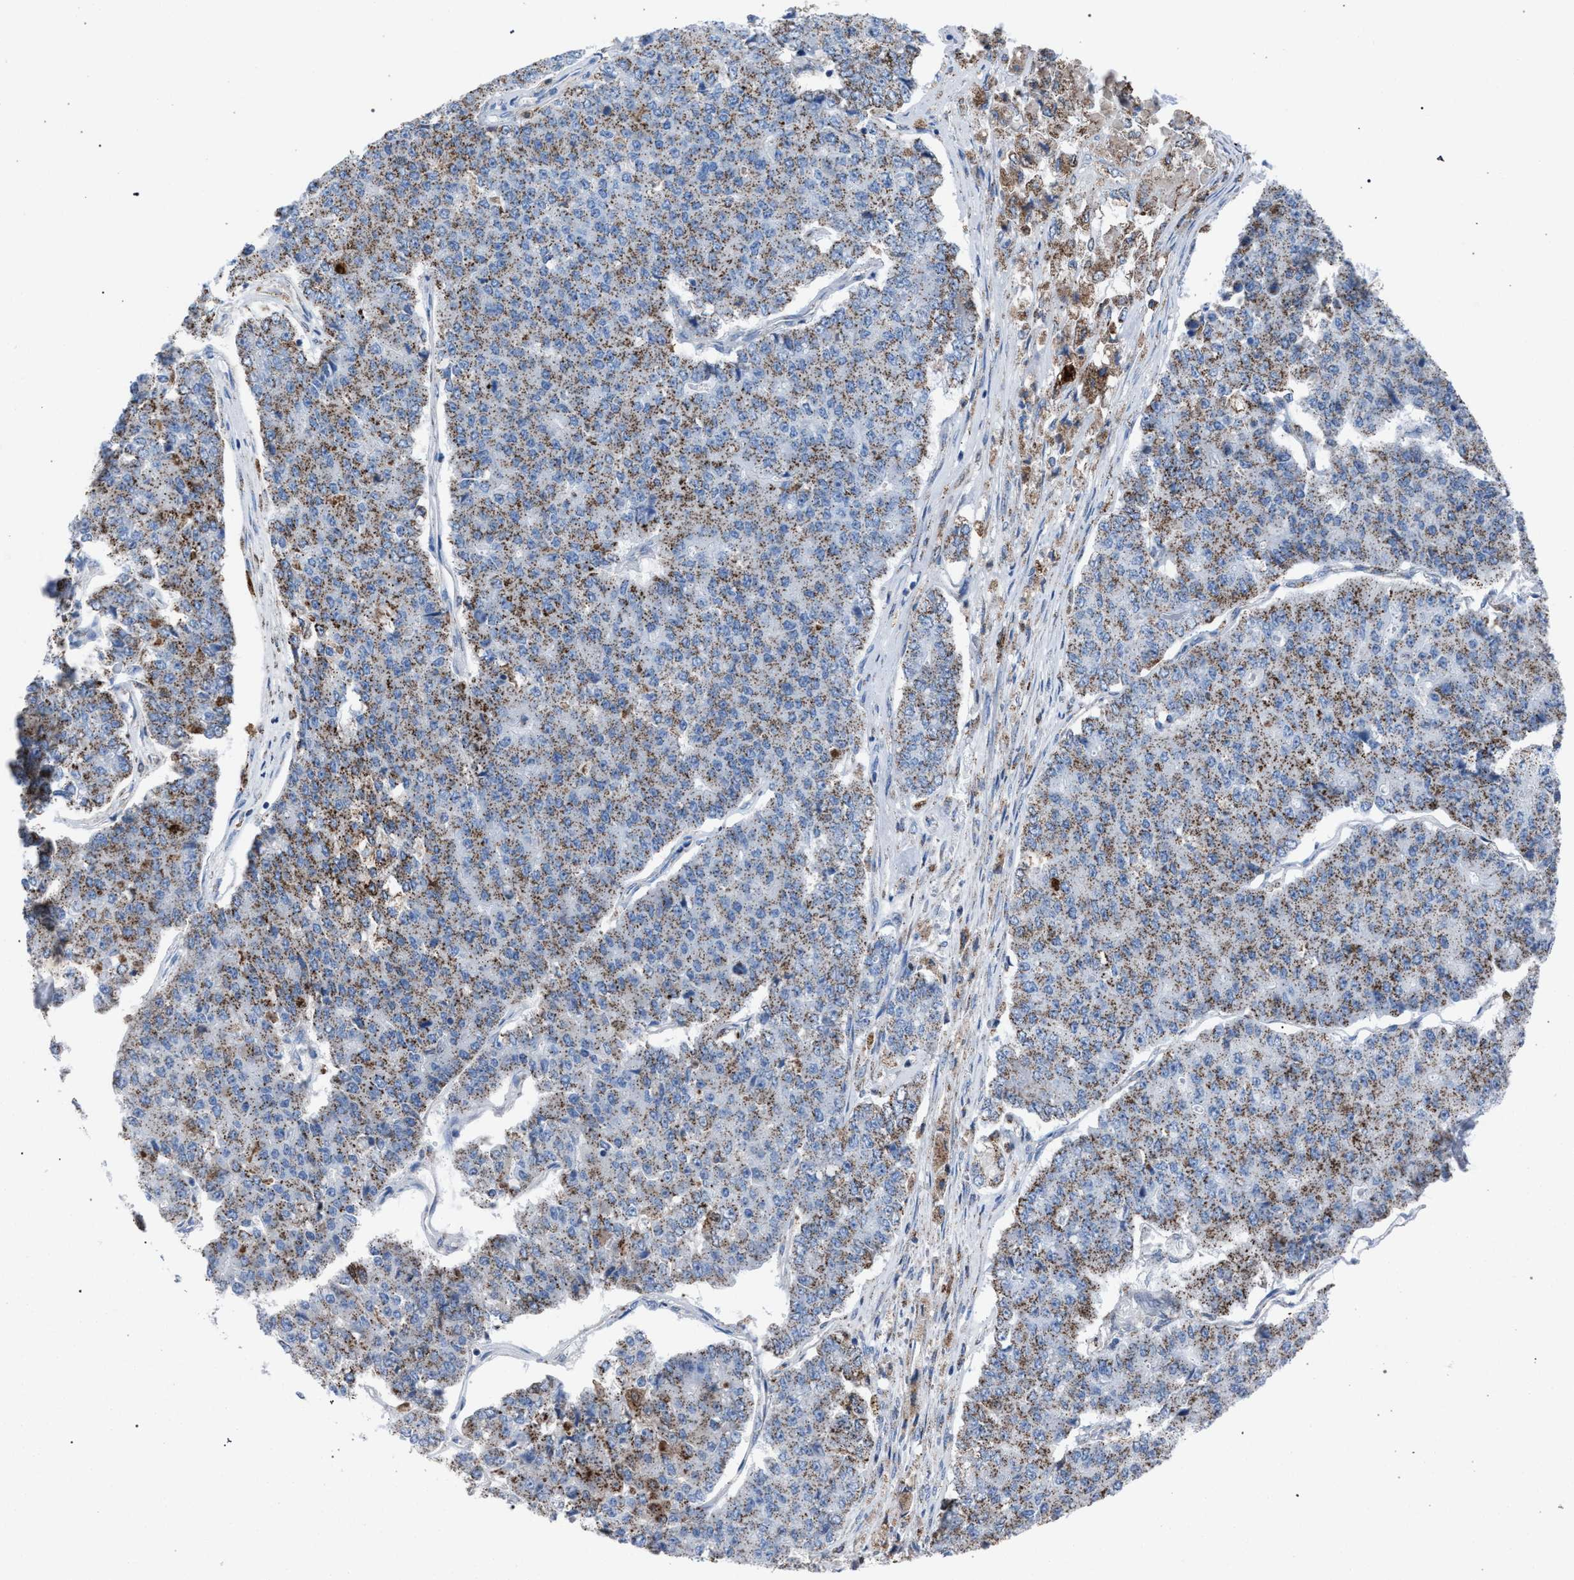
{"staining": {"intensity": "moderate", "quantity": ">75%", "location": "cytoplasmic/membranous"}, "tissue": "pancreatic cancer", "cell_type": "Tumor cells", "image_type": "cancer", "snomed": [{"axis": "morphology", "description": "Adenocarcinoma, NOS"}, {"axis": "topography", "description": "Pancreas"}], "caption": "Immunohistochemistry of human pancreatic adenocarcinoma reveals medium levels of moderate cytoplasmic/membranous expression in approximately >75% of tumor cells.", "gene": "HSD17B4", "patient": {"sex": "male", "age": 50}}